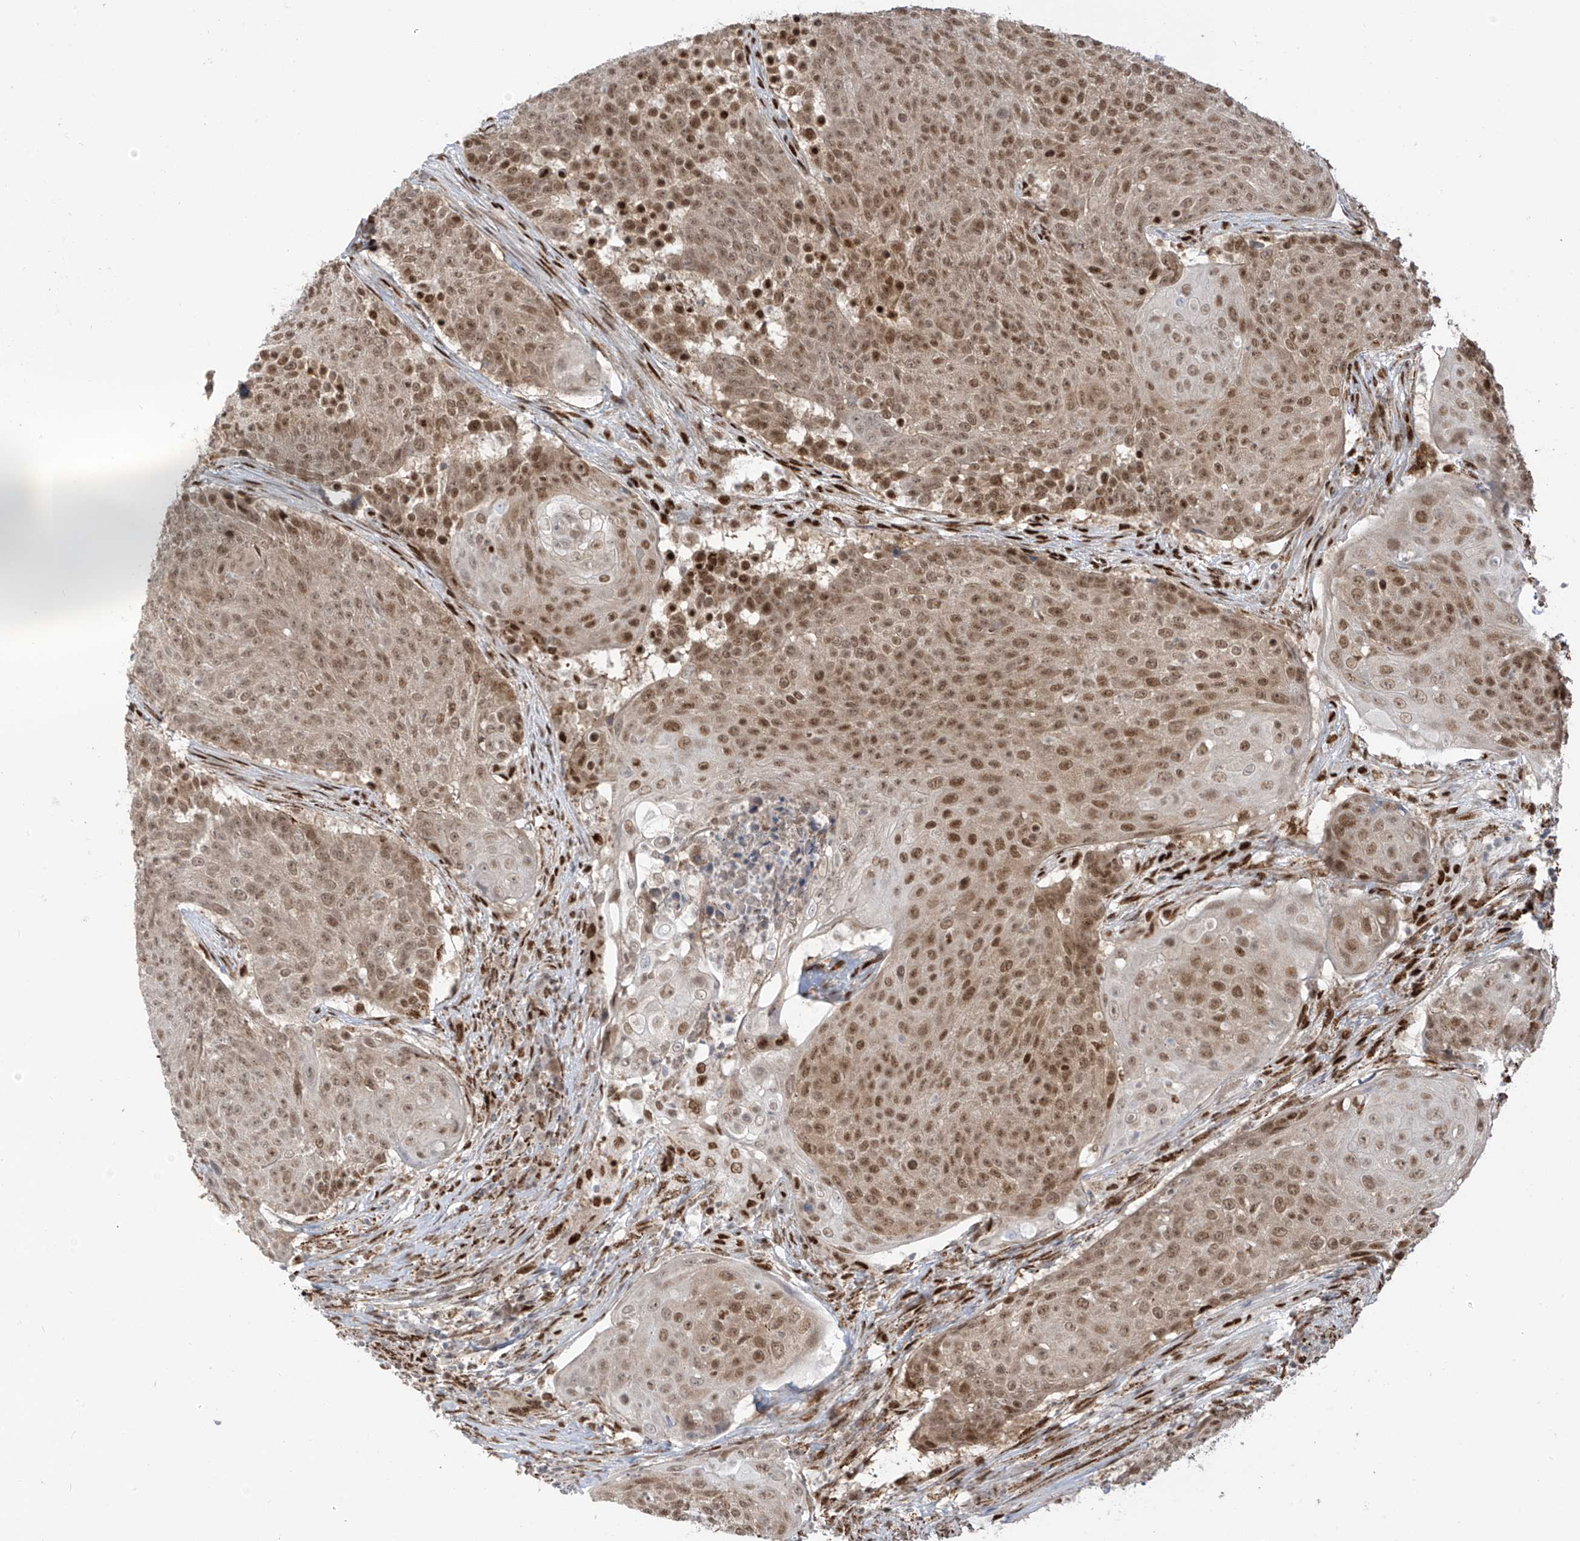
{"staining": {"intensity": "moderate", "quantity": ">75%", "location": "nuclear"}, "tissue": "urothelial cancer", "cell_type": "Tumor cells", "image_type": "cancer", "snomed": [{"axis": "morphology", "description": "Urothelial carcinoma, High grade"}, {"axis": "topography", "description": "Urinary bladder"}], "caption": "Urothelial cancer was stained to show a protein in brown. There is medium levels of moderate nuclear positivity in approximately >75% of tumor cells.", "gene": "PM20D2", "patient": {"sex": "female", "age": 63}}